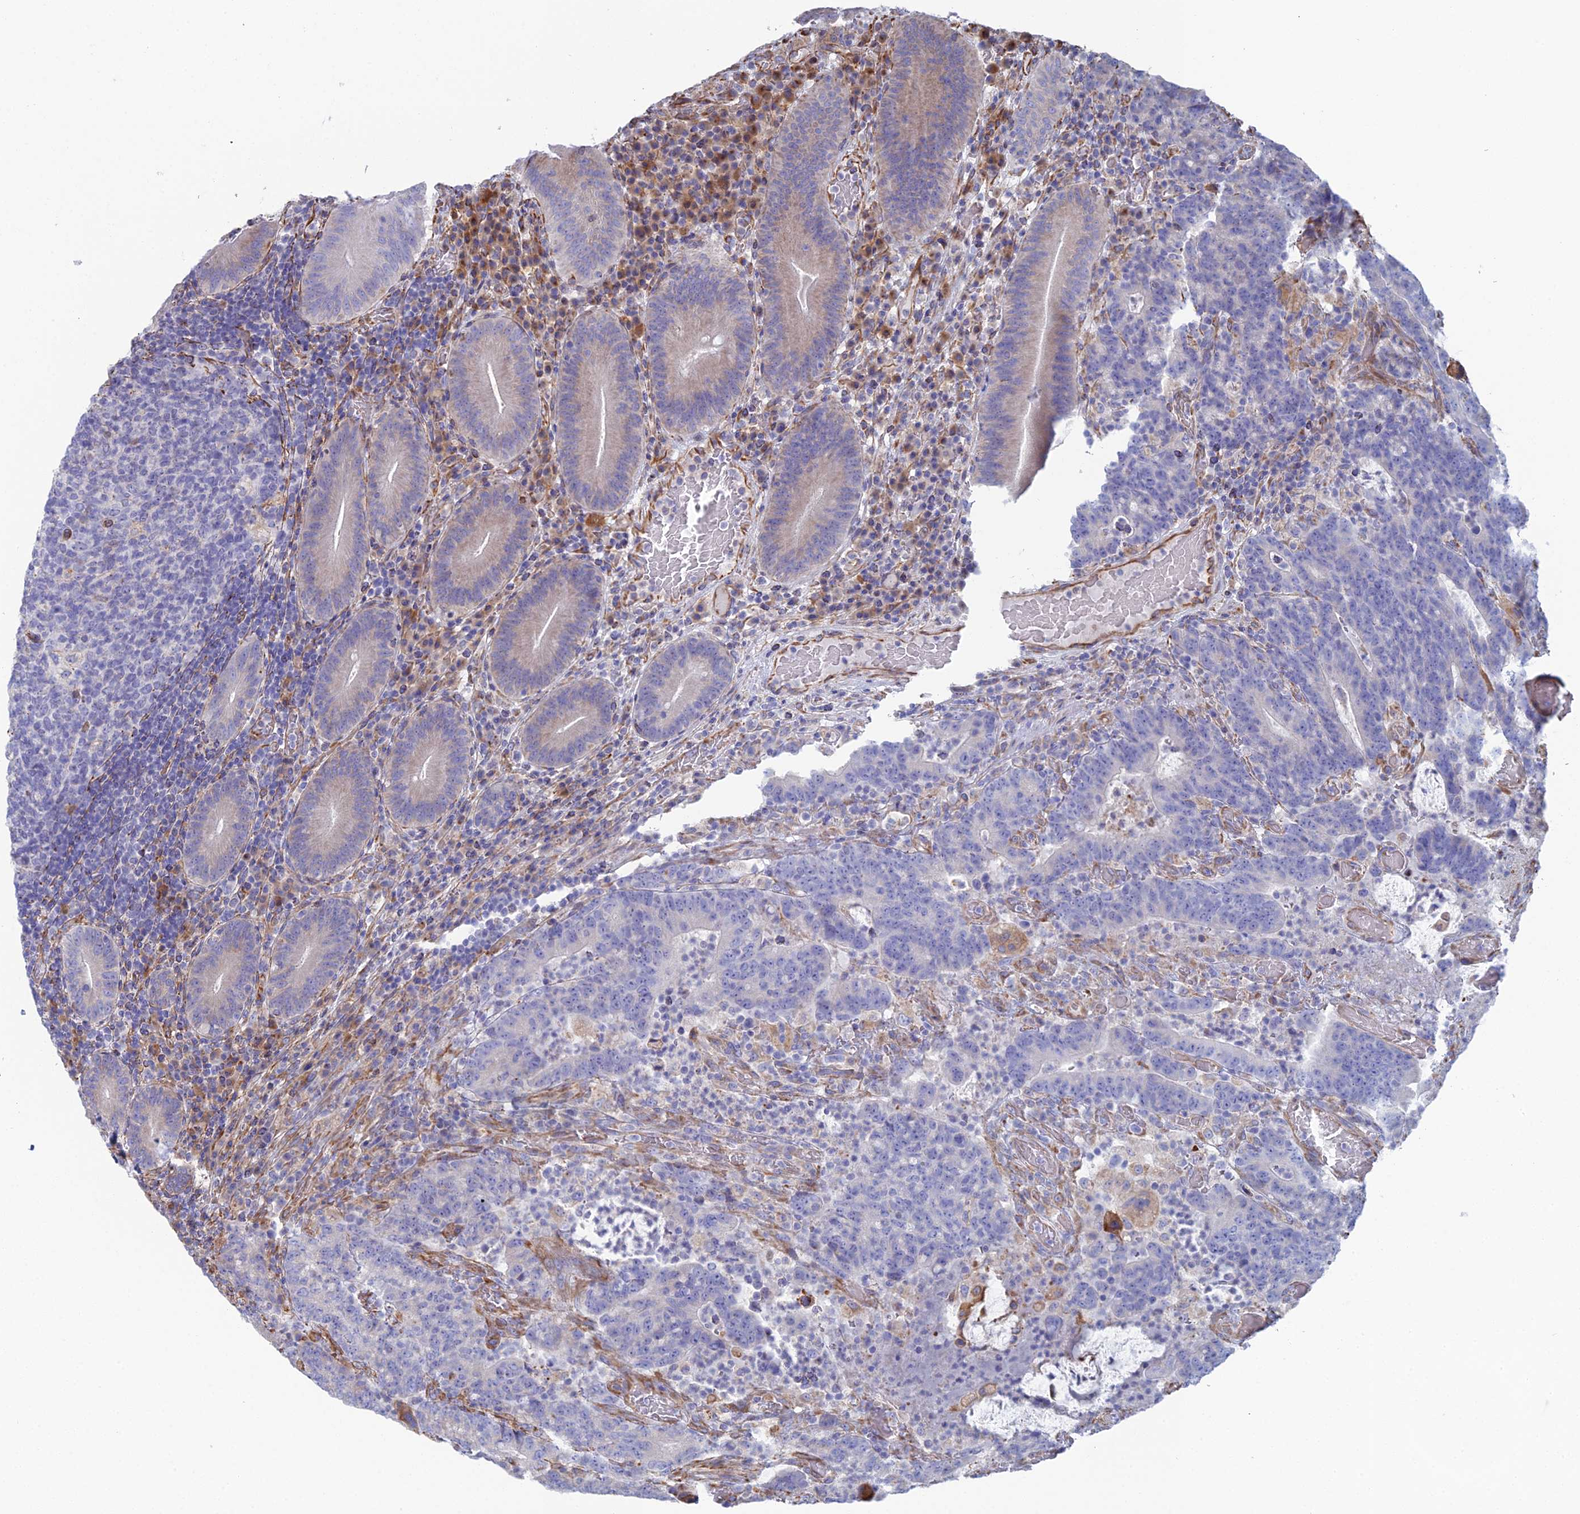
{"staining": {"intensity": "negative", "quantity": "none", "location": "none"}, "tissue": "colorectal cancer", "cell_type": "Tumor cells", "image_type": "cancer", "snomed": [{"axis": "morphology", "description": "Normal tissue, NOS"}, {"axis": "morphology", "description": "Adenocarcinoma, NOS"}, {"axis": "topography", "description": "Colon"}], "caption": "Human adenocarcinoma (colorectal) stained for a protein using immunohistochemistry (IHC) reveals no positivity in tumor cells.", "gene": "CLVS2", "patient": {"sex": "female", "age": 75}}